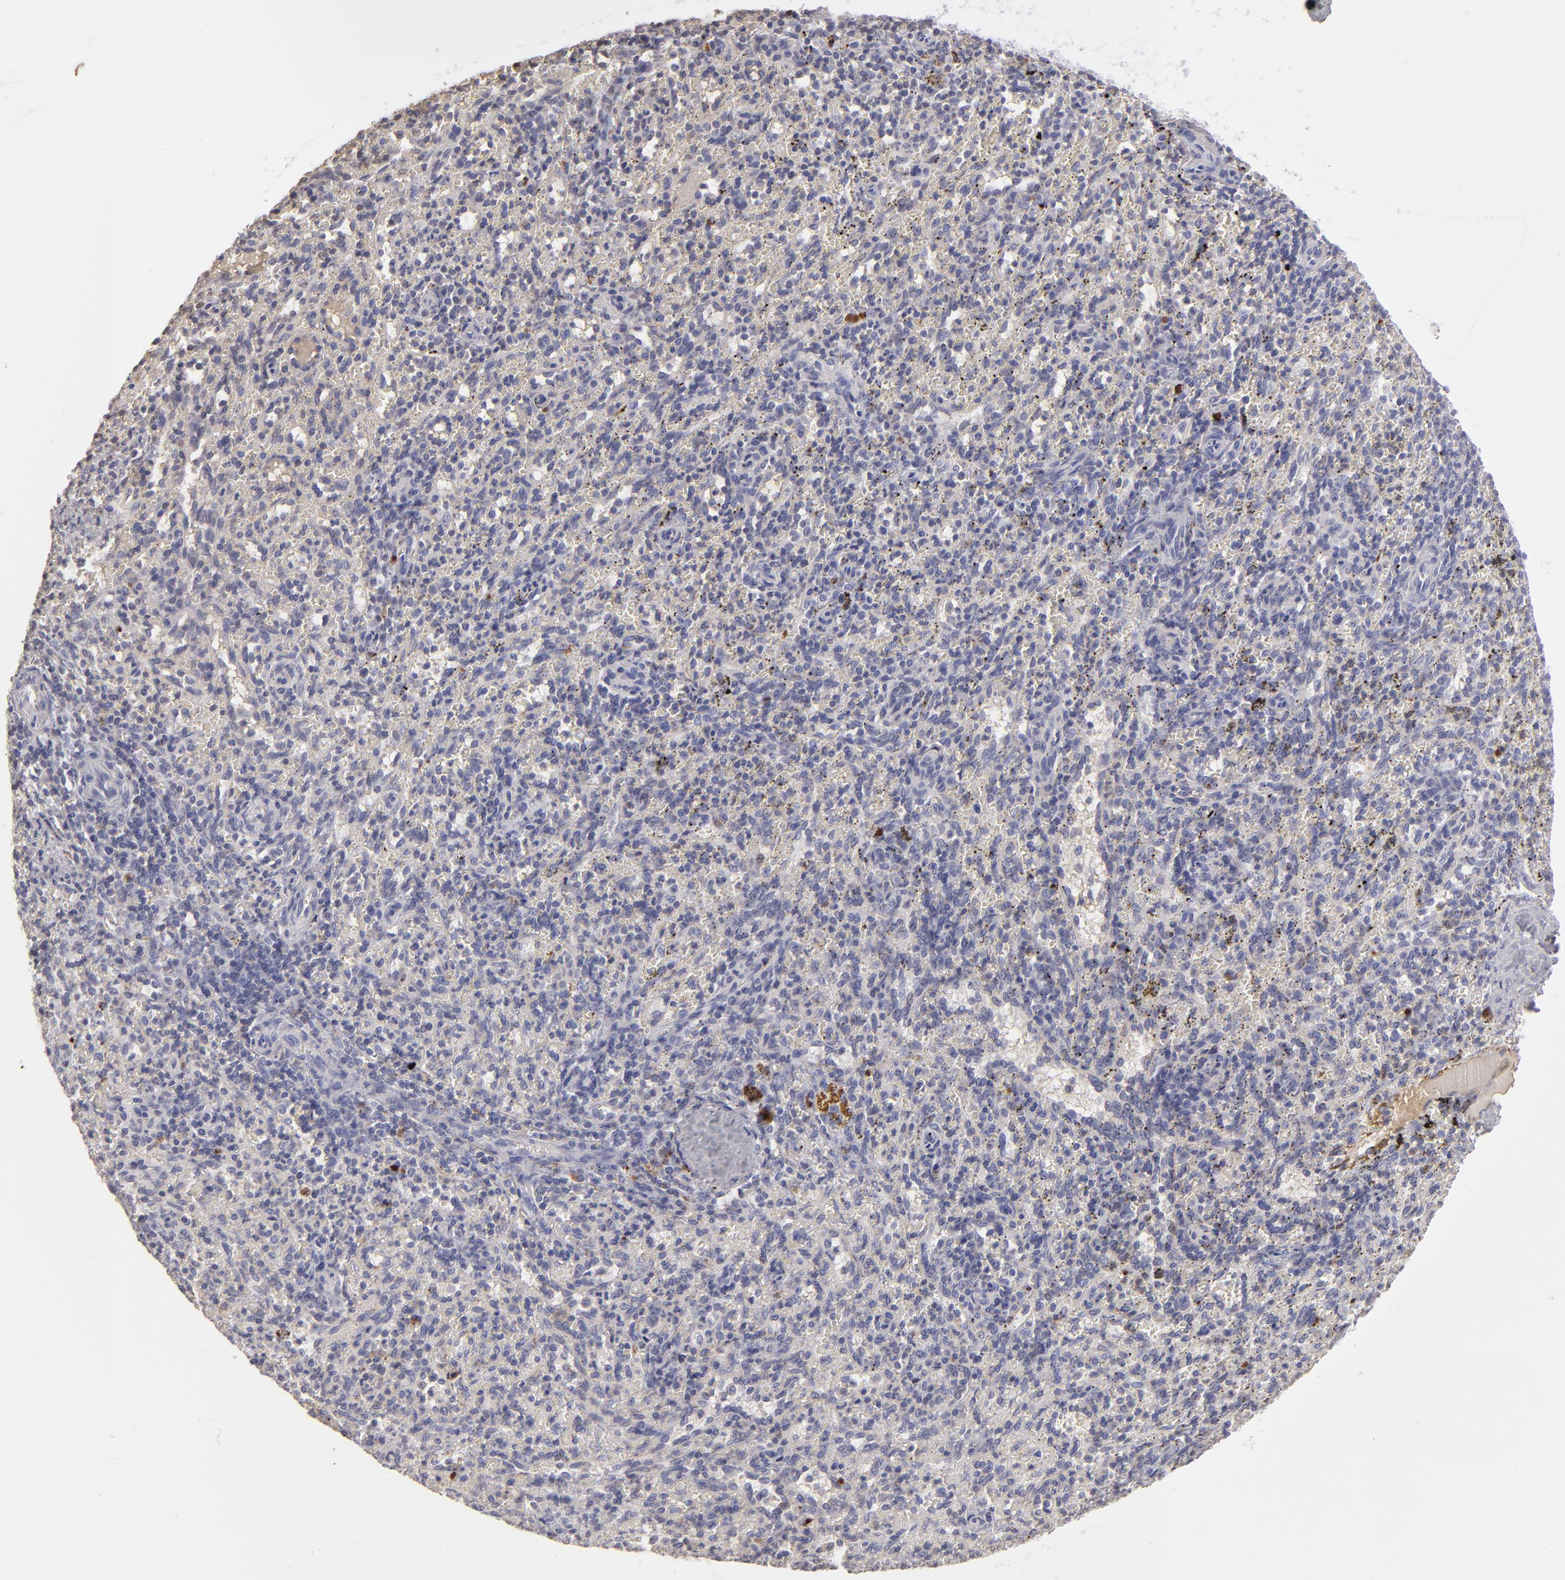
{"staining": {"intensity": "negative", "quantity": "none", "location": "none"}, "tissue": "spleen", "cell_type": "Cells in red pulp", "image_type": "normal", "snomed": [{"axis": "morphology", "description": "Normal tissue, NOS"}, {"axis": "topography", "description": "Spleen"}], "caption": "Immunohistochemistry (IHC) histopathology image of normal spleen: spleen stained with DAB (3,3'-diaminobenzidine) exhibits no significant protein staining in cells in red pulp. (DAB immunohistochemistry, high magnification).", "gene": "SERPINA1", "patient": {"sex": "female", "age": 10}}